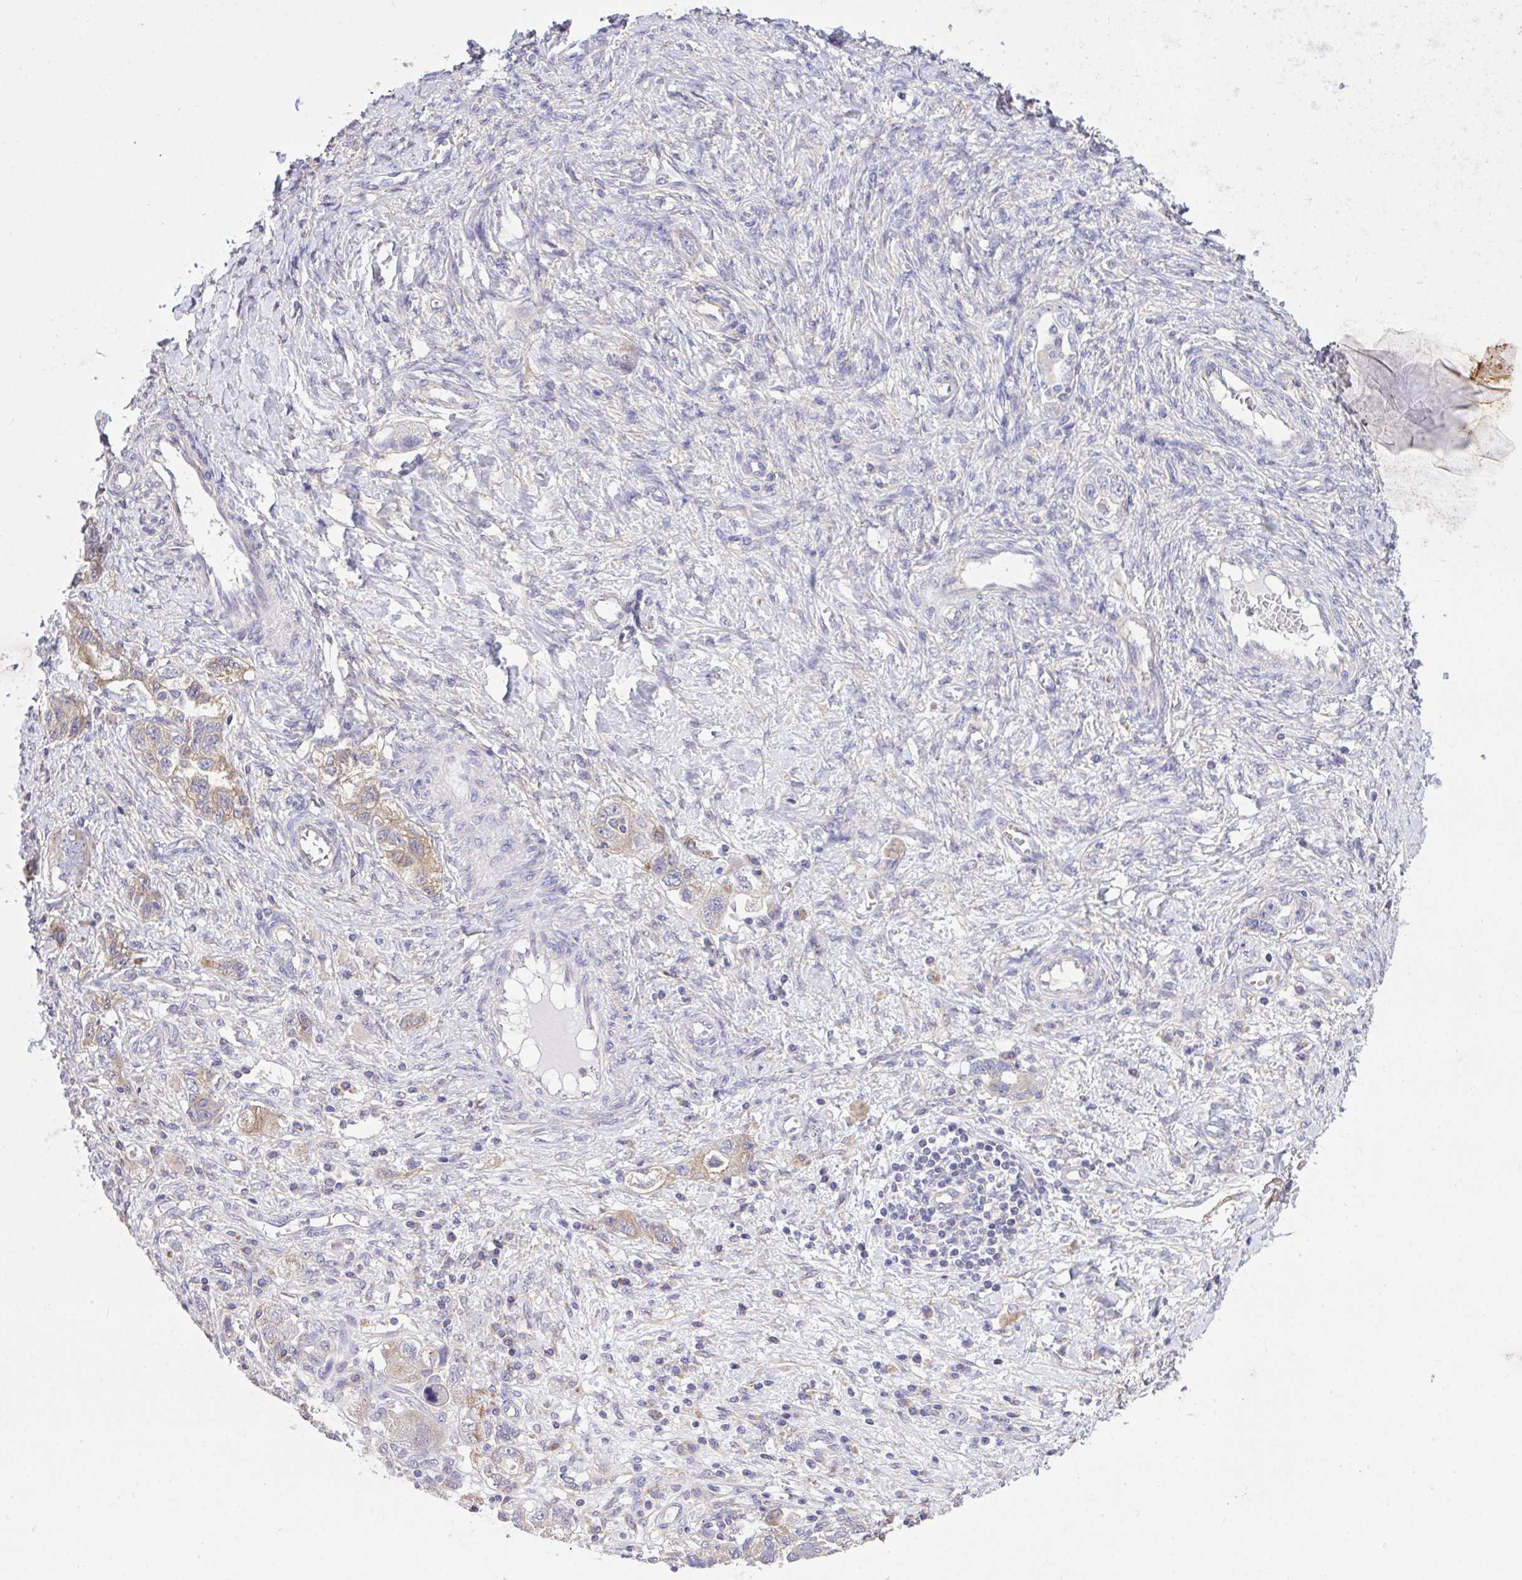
{"staining": {"intensity": "moderate", "quantity": "25%-75%", "location": "cytoplasmic/membranous"}, "tissue": "ovarian cancer", "cell_type": "Tumor cells", "image_type": "cancer", "snomed": [{"axis": "morphology", "description": "Carcinoma, NOS"}, {"axis": "morphology", "description": "Cystadenocarcinoma, serous, NOS"}, {"axis": "topography", "description": "Ovary"}], "caption": "A histopathology image showing moderate cytoplasmic/membranous staining in about 25%-75% of tumor cells in ovarian carcinoma, as visualized by brown immunohistochemical staining.", "gene": "MPC2", "patient": {"sex": "female", "age": 69}}